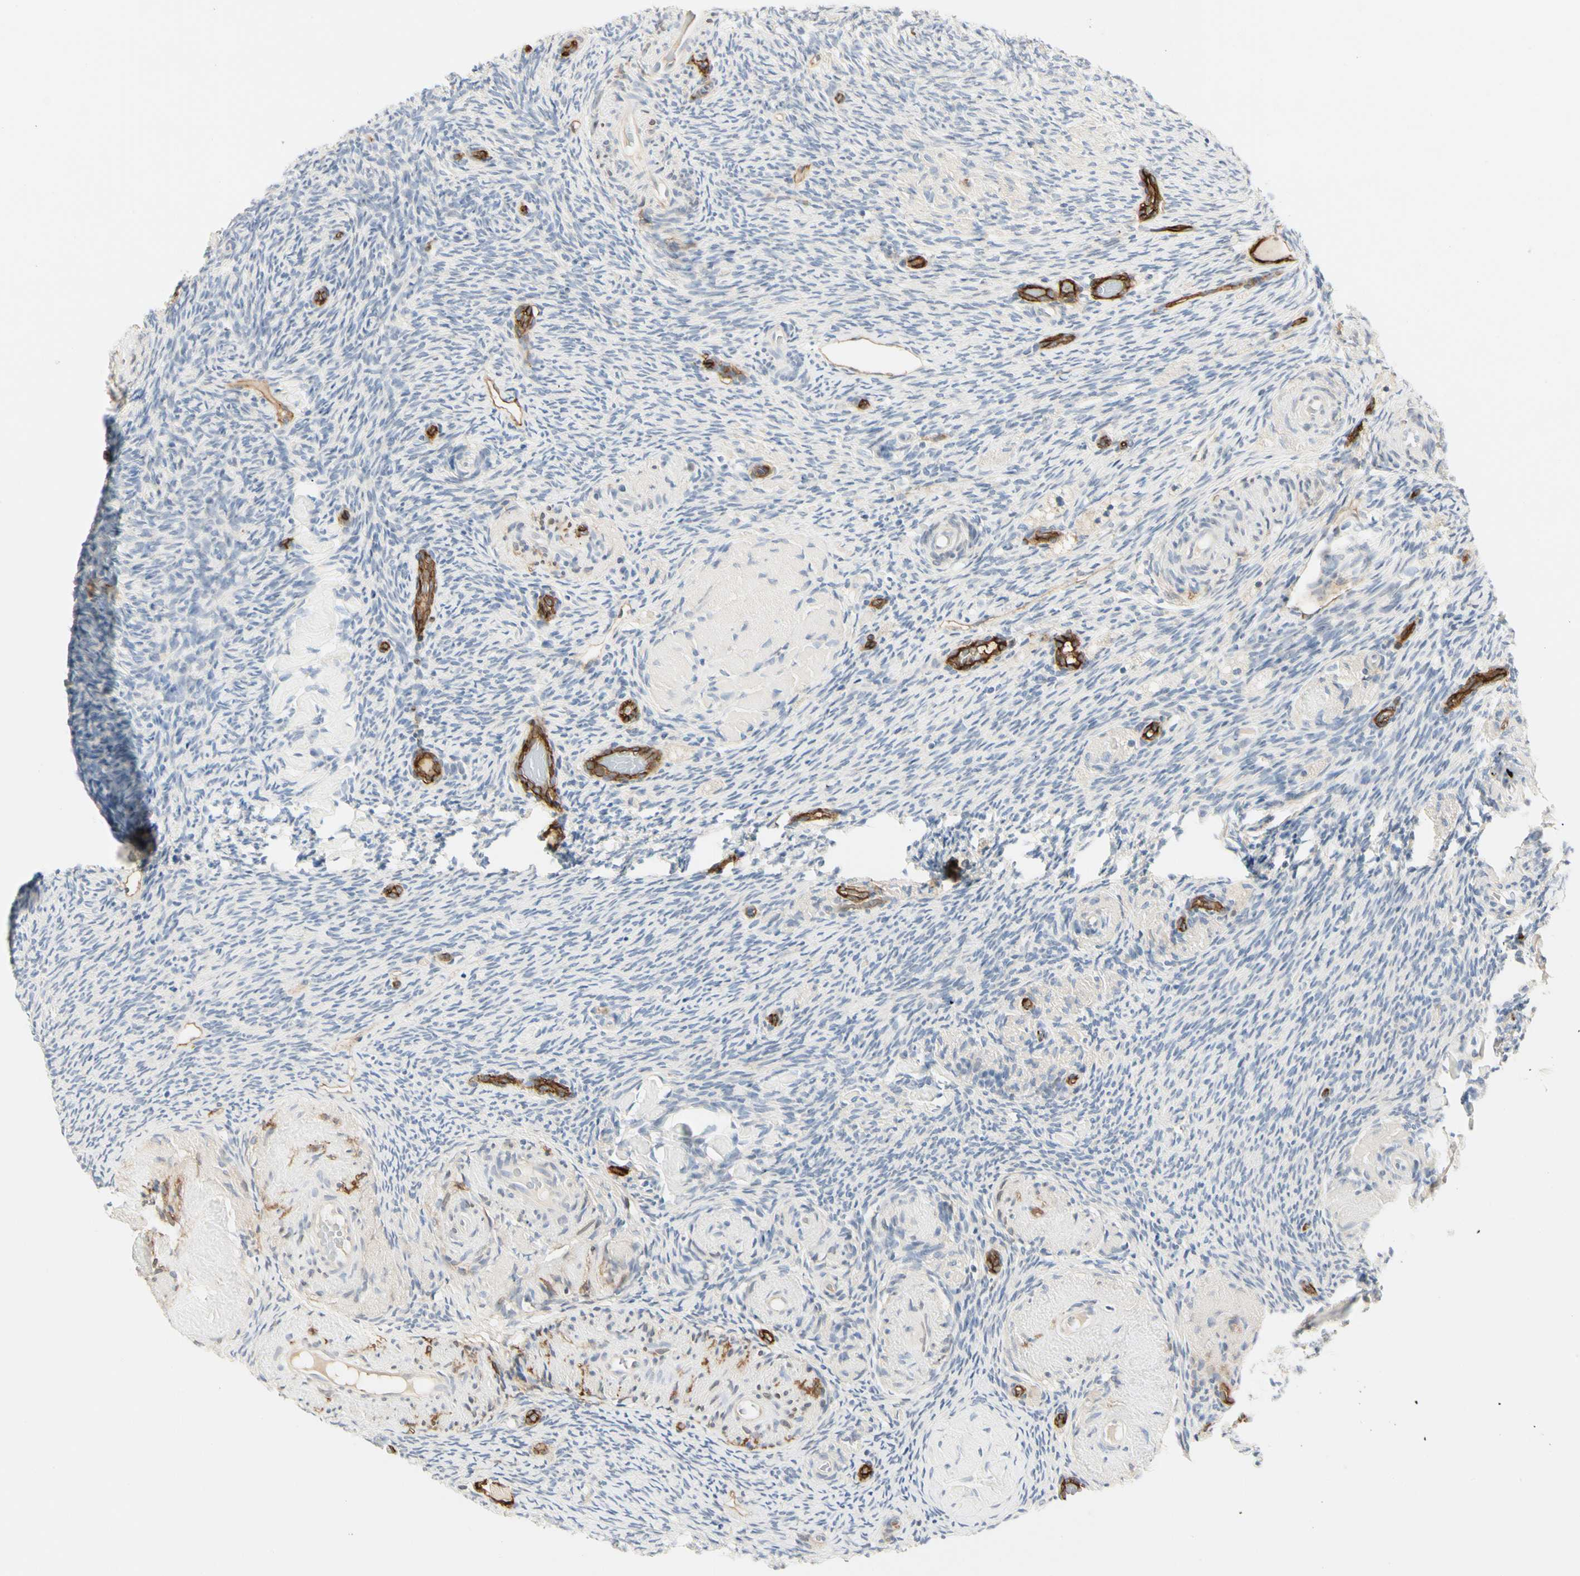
{"staining": {"intensity": "negative", "quantity": "none", "location": "none"}, "tissue": "ovary", "cell_type": "Ovarian stroma cells", "image_type": "normal", "snomed": [{"axis": "morphology", "description": "Normal tissue, NOS"}, {"axis": "topography", "description": "Ovary"}], "caption": "Protein analysis of normal ovary displays no significant expression in ovarian stroma cells.", "gene": "GGT5", "patient": {"sex": "female", "age": 60}}